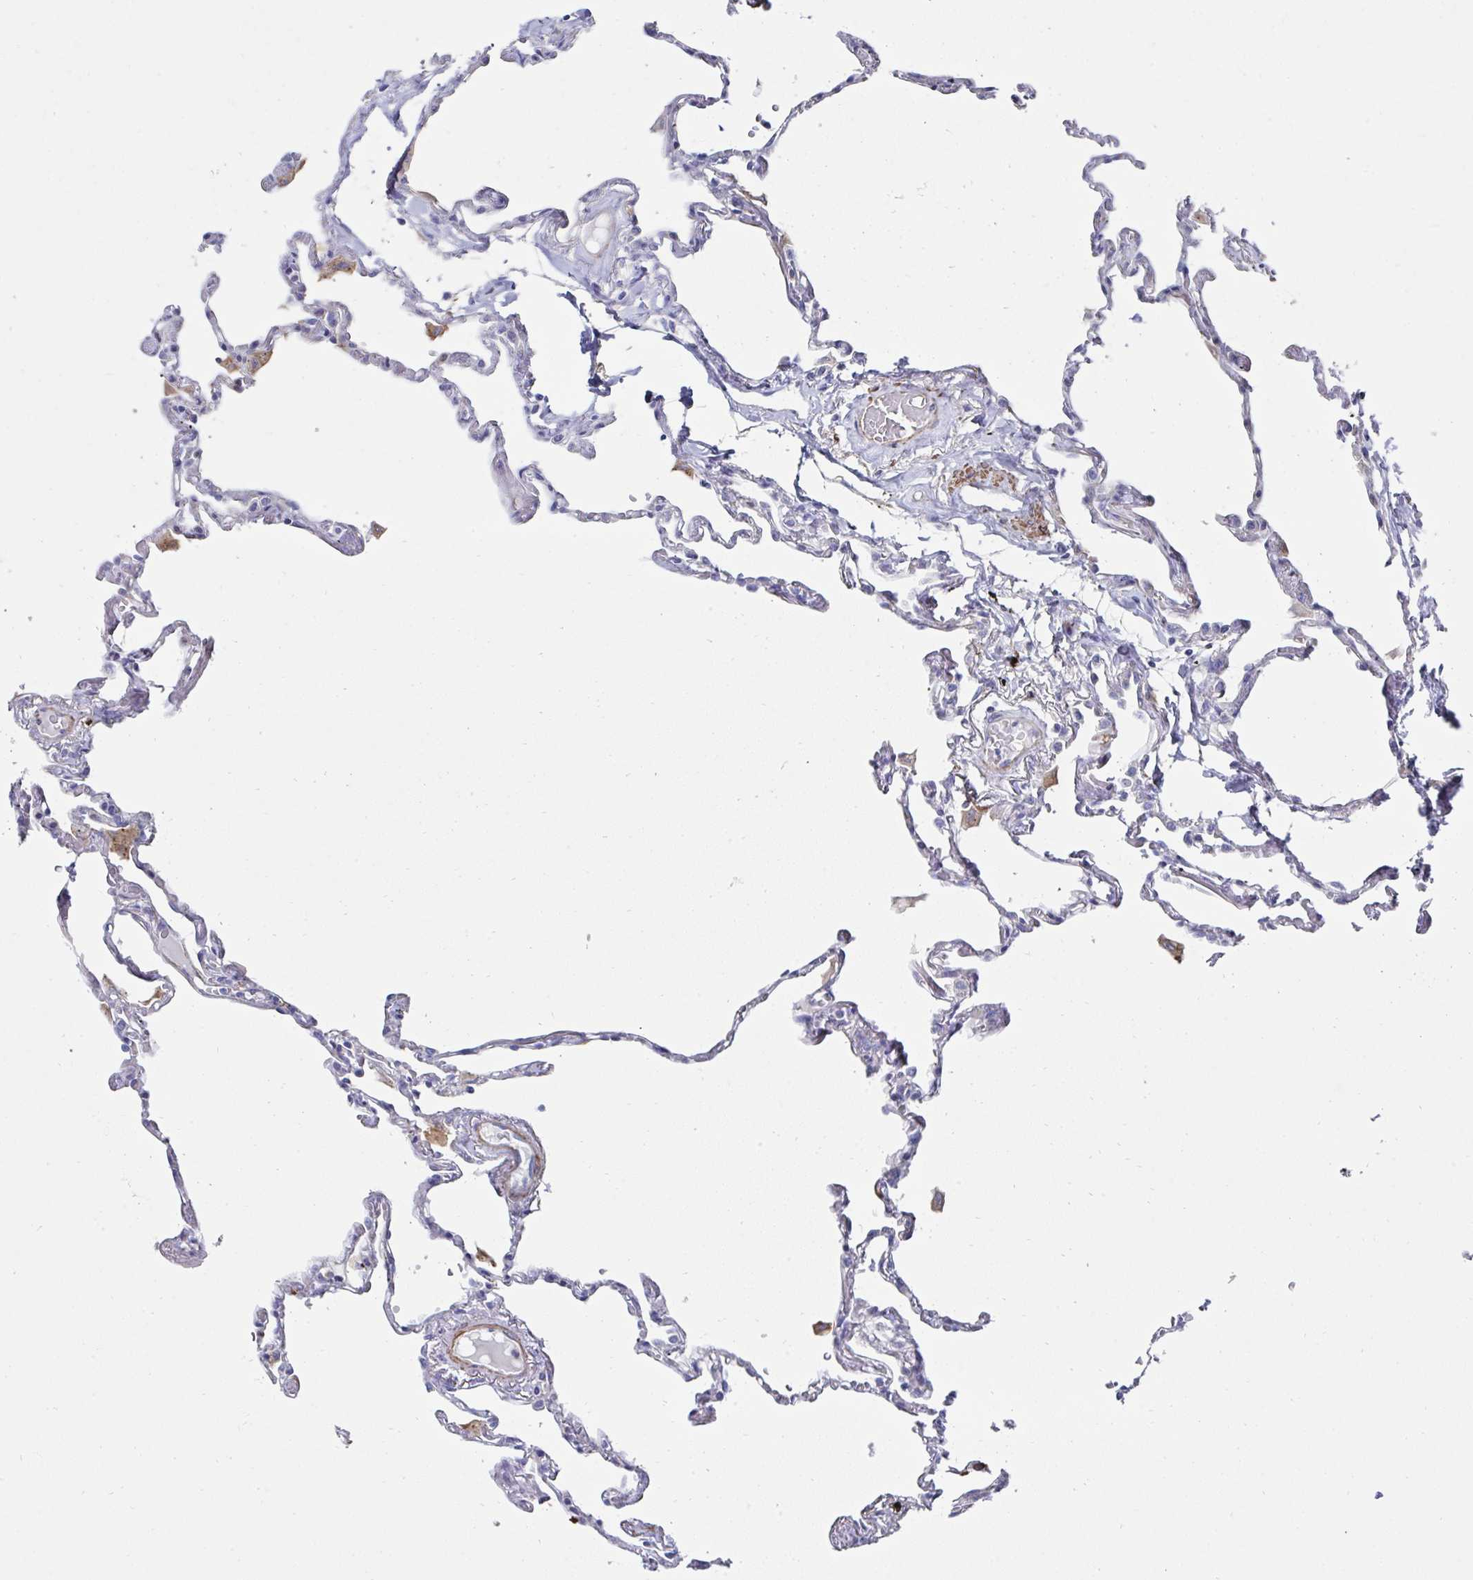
{"staining": {"intensity": "negative", "quantity": "none", "location": "none"}, "tissue": "lung", "cell_type": "Alveolar cells", "image_type": "normal", "snomed": [{"axis": "morphology", "description": "Normal tissue, NOS"}, {"axis": "topography", "description": "Lung"}], "caption": "Immunohistochemical staining of normal human lung demonstrates no significant expression in alveolar cells.", "gene": "FBXL13", "patient": {"sex": "female", "age": 67}}